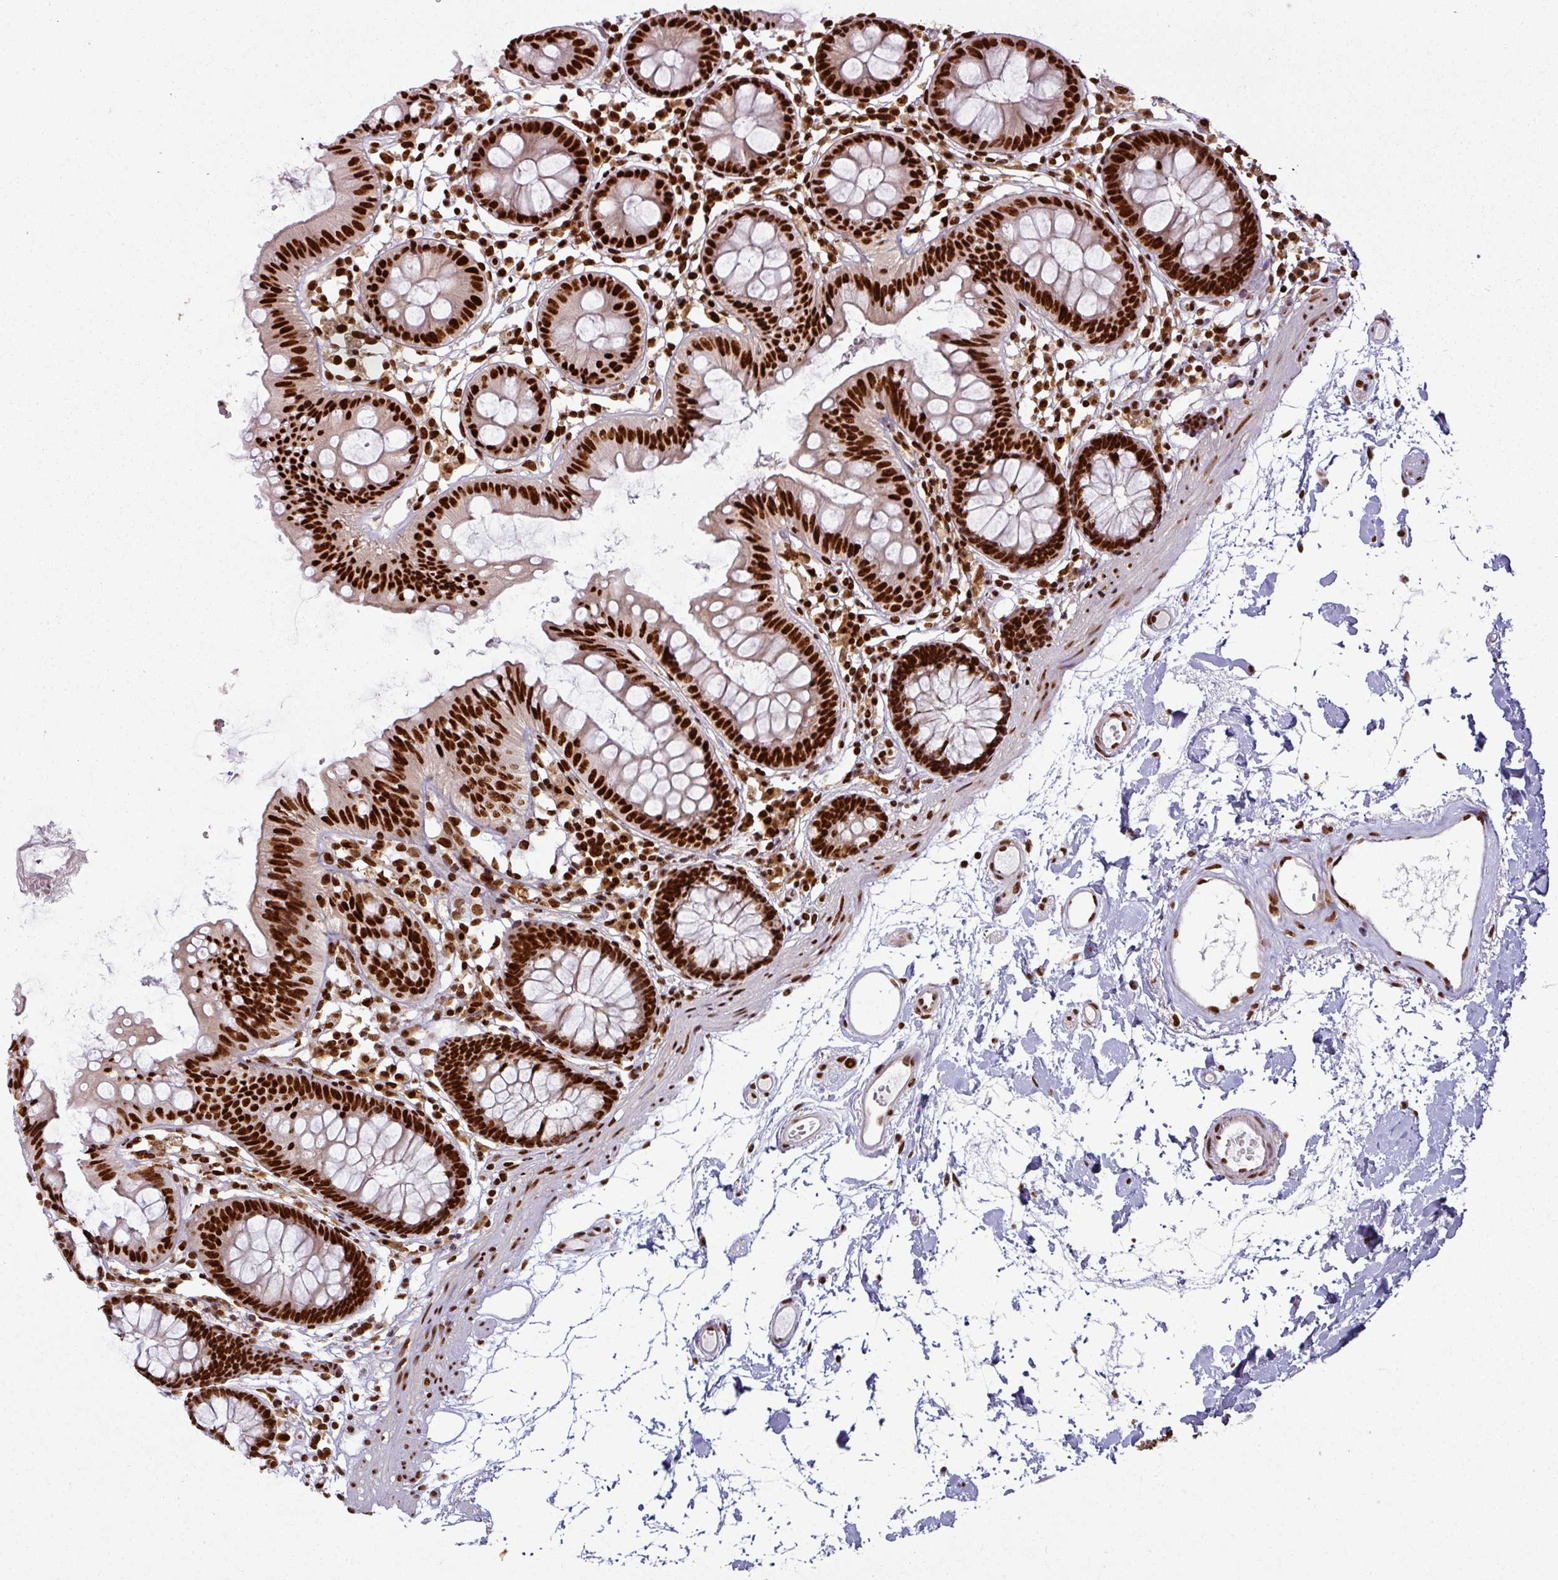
{"staining": {"intensity": "strong", "quantity": ">75%", "location": "nuclear"}, "tissue": "colon", "cell_type": "Endothelial cells", "image_type": "normal", "snomed": [{"axis": "morphology", "description": "Normal tissue, NOS"}, {"axis": "topography", "description": "Colon"}], "caption": "Colon stained for a protein demonstrates strong nuclear positivity in endothelial cells. (brown staining indicates protein expression, while blue staining denotes nuclei).", "gene": "SIK3", "patient": {"sex": "female", "age": 84}}